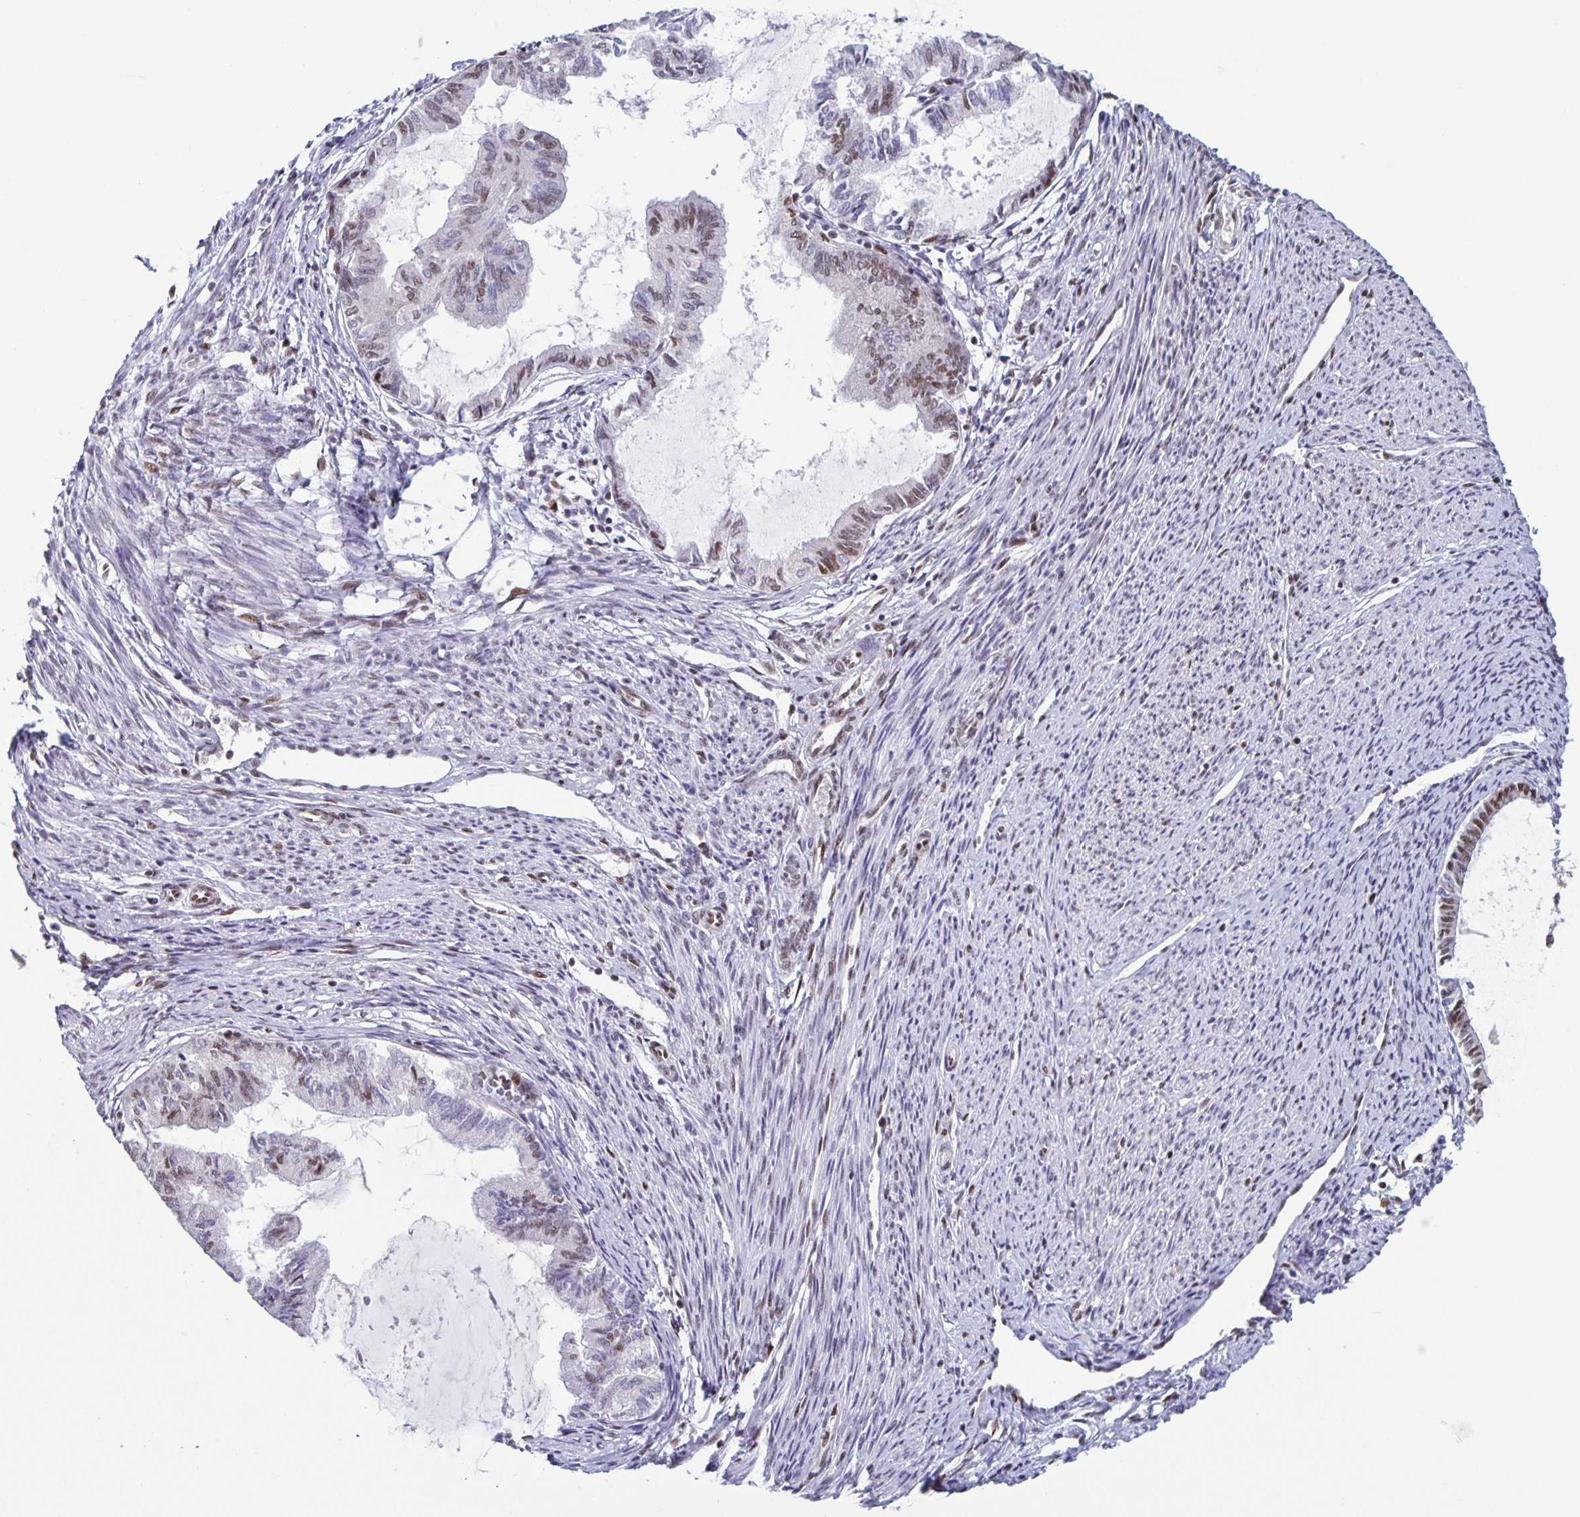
{"staining": {"intensity": "moderate", "quantity": "<25%", "location": "nuclear"}, "tissue": "endometrial cancer", "cell_type": "Tumor cells", "image_type": "cancer", "snomed": [{"axis": "morphology", "description": "Adenocarcinoma, NOS"}, {"axis": "topography", "description": "Endometrium"}], "caption": "Immunohistochemistry (IHC) image of neoplastic tissue: adenocarcinoma (endometrial) stained using immunohistochemistry shows low levels of moderate protein expression localized specifically in the nuclear of tumor cells, appearing as a nuclear brown color.", "gene": "JUND", "patient": {"sex": "female", "age": 86}}